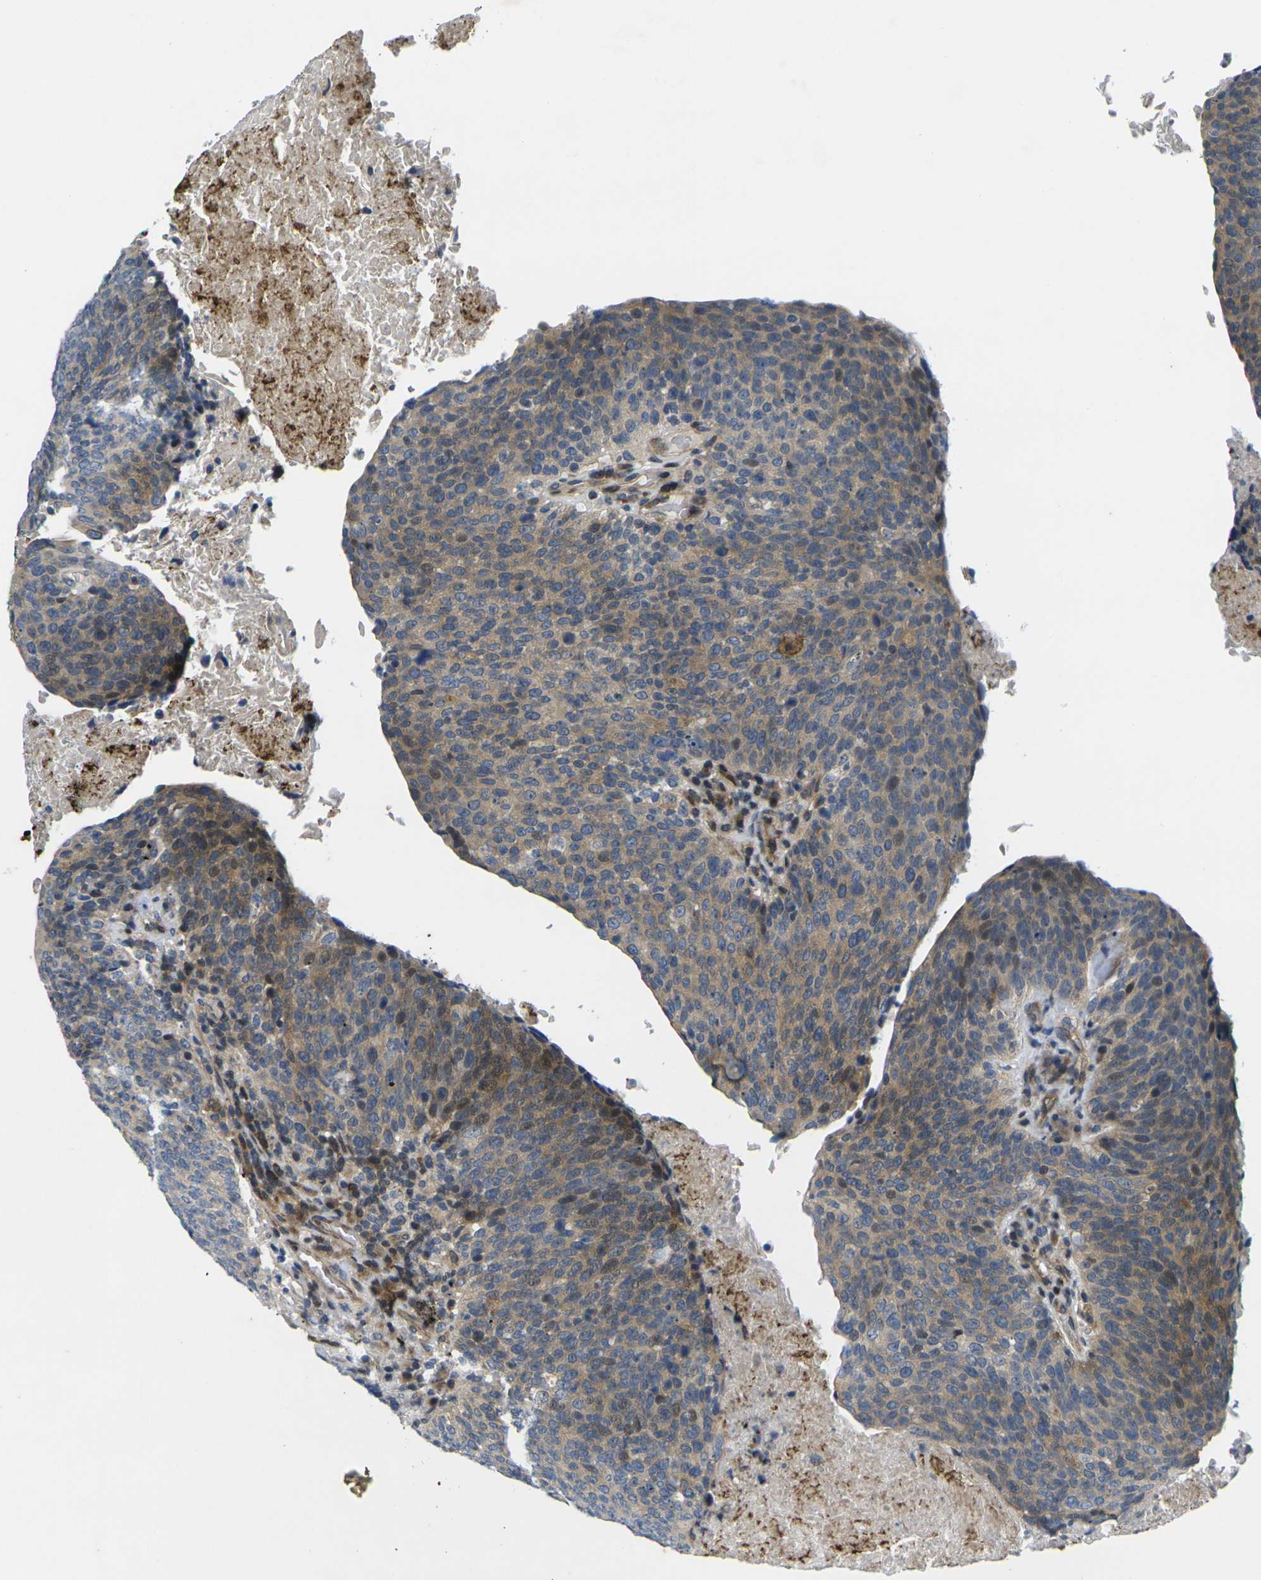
{"staining": {"intensity": "moderate", "quantity": "25%-75%", "location": "cytoplasmic/membranous"}, "tissue": "head and neck cancer", "cell_type": "Tumor cells", "image_type": "cancer", "snomed": [{"axis": "morphology", "description": "Squamous cell carcinoma, NOS"}, {"axis": "morphology", "description": "Squamous cell carcinoma, metastatic, NOS"}, {"axis": "topography", "description": "Lymph node"}, {"axis": "topography", "description": "Head-Neck"}], "caption": "DAB (3,3'-diaminobenzidine) immunohistochemical staining of human head and neck cancer displays moderate cytoplasmic/membranous protein staining in about 25%-75% of tumor cells. Using DAB (3,3'-diaminobenzidine) (brown) and hematoxylin (blue) stains, captured at high magnification using brightfield microscopy.", "gene": "ROBO2", "patient": {"sex": "male", "age": 62}}